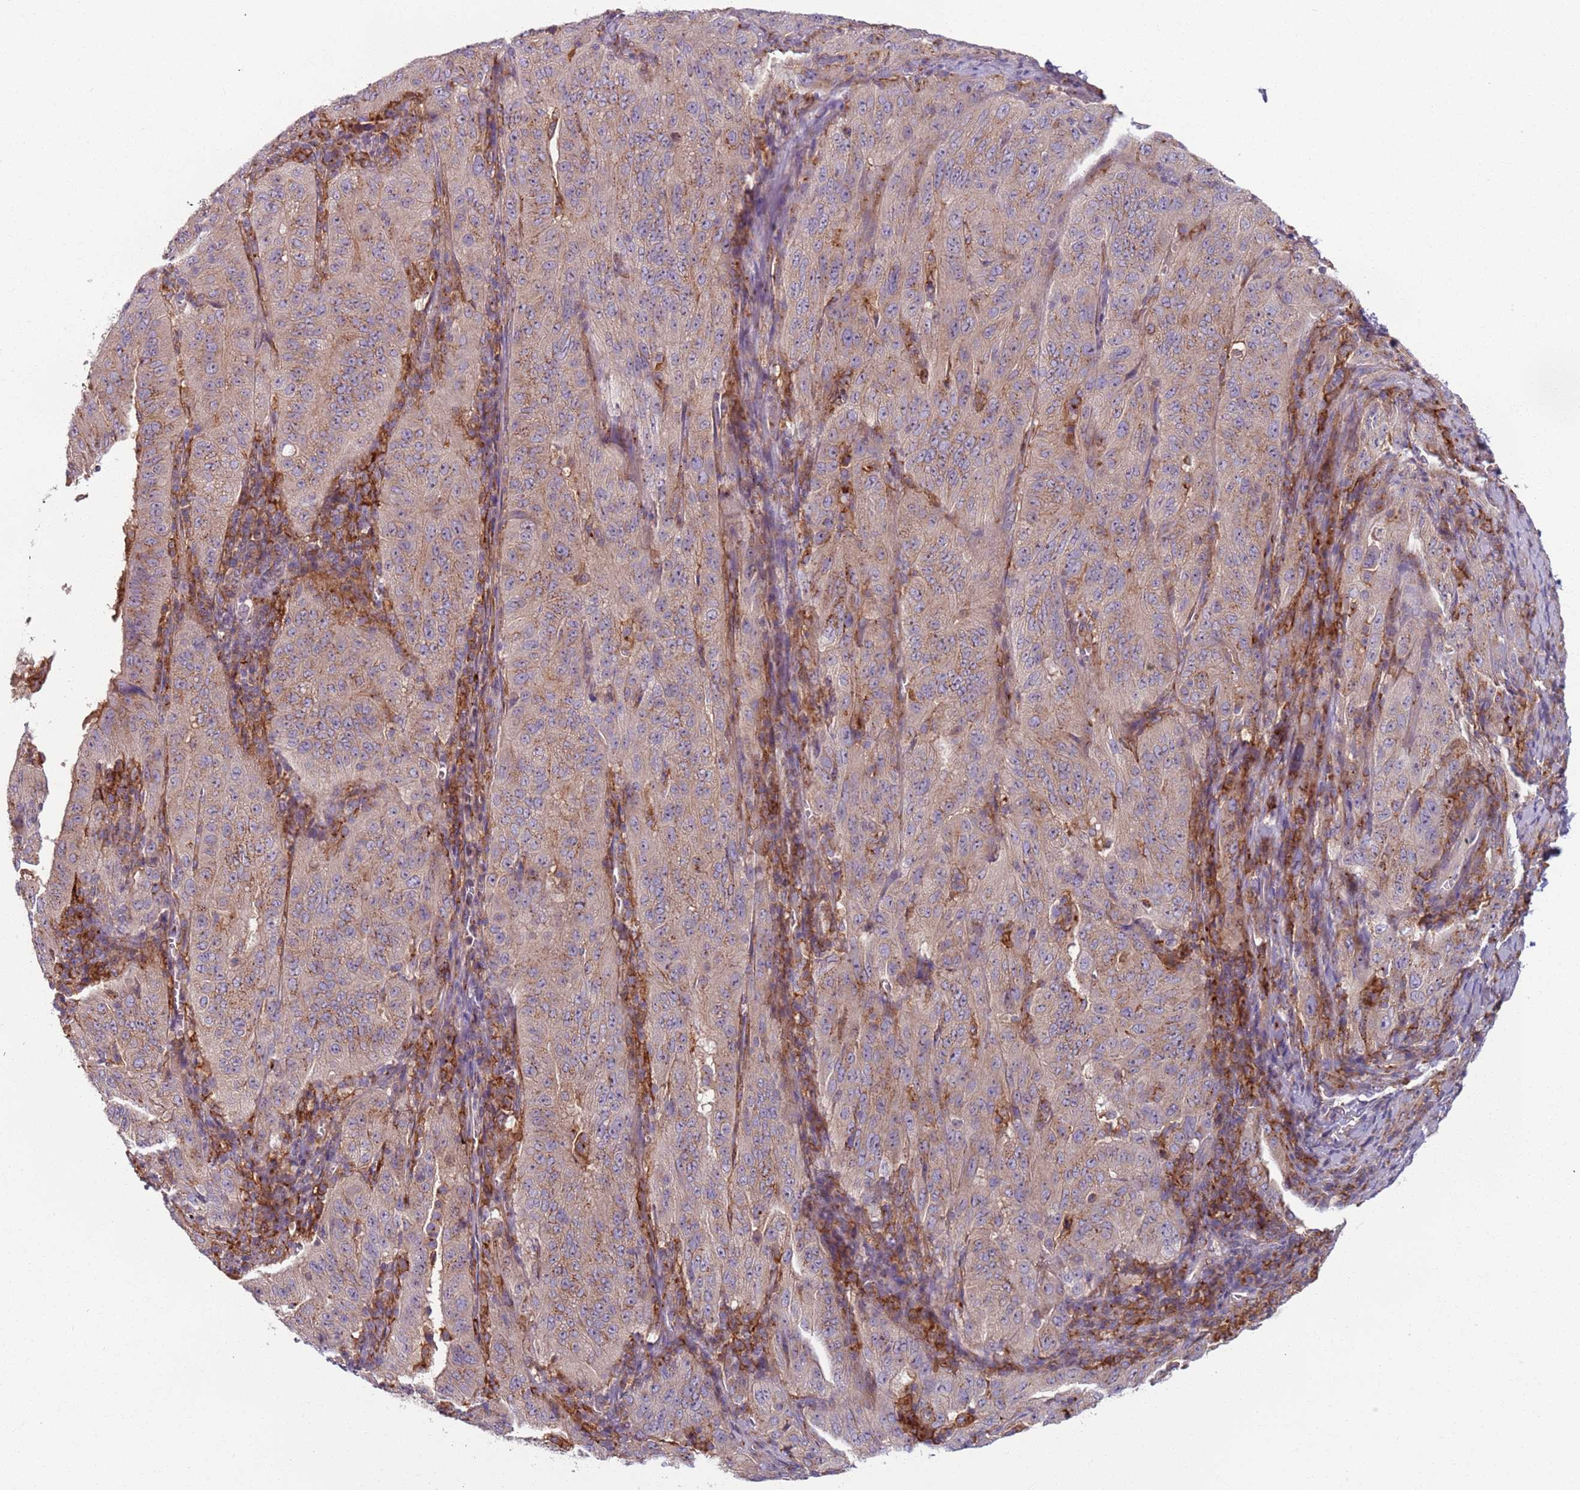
{"staining": {"intensity": "moderate", "quantity": "<25%", "location": "cytoplasmic/membranous"}, "tissue": "pancreatic cancer", "cell_type": "Tumor cells", "image_type": "cancer", "snomed": [{"axis": "morphology", "description": "Adenocarcinoma, NOS"}, {"axis": "topography", "description": "Pancreas"}], "caption": "Protein staining by IHC displays moderate cytoplasmic/membranous positivity in about <25% of tumor cells in pancreatic cancer.", "gene": "AKTIP", "patient": {"sex": "male", "age": 63}}